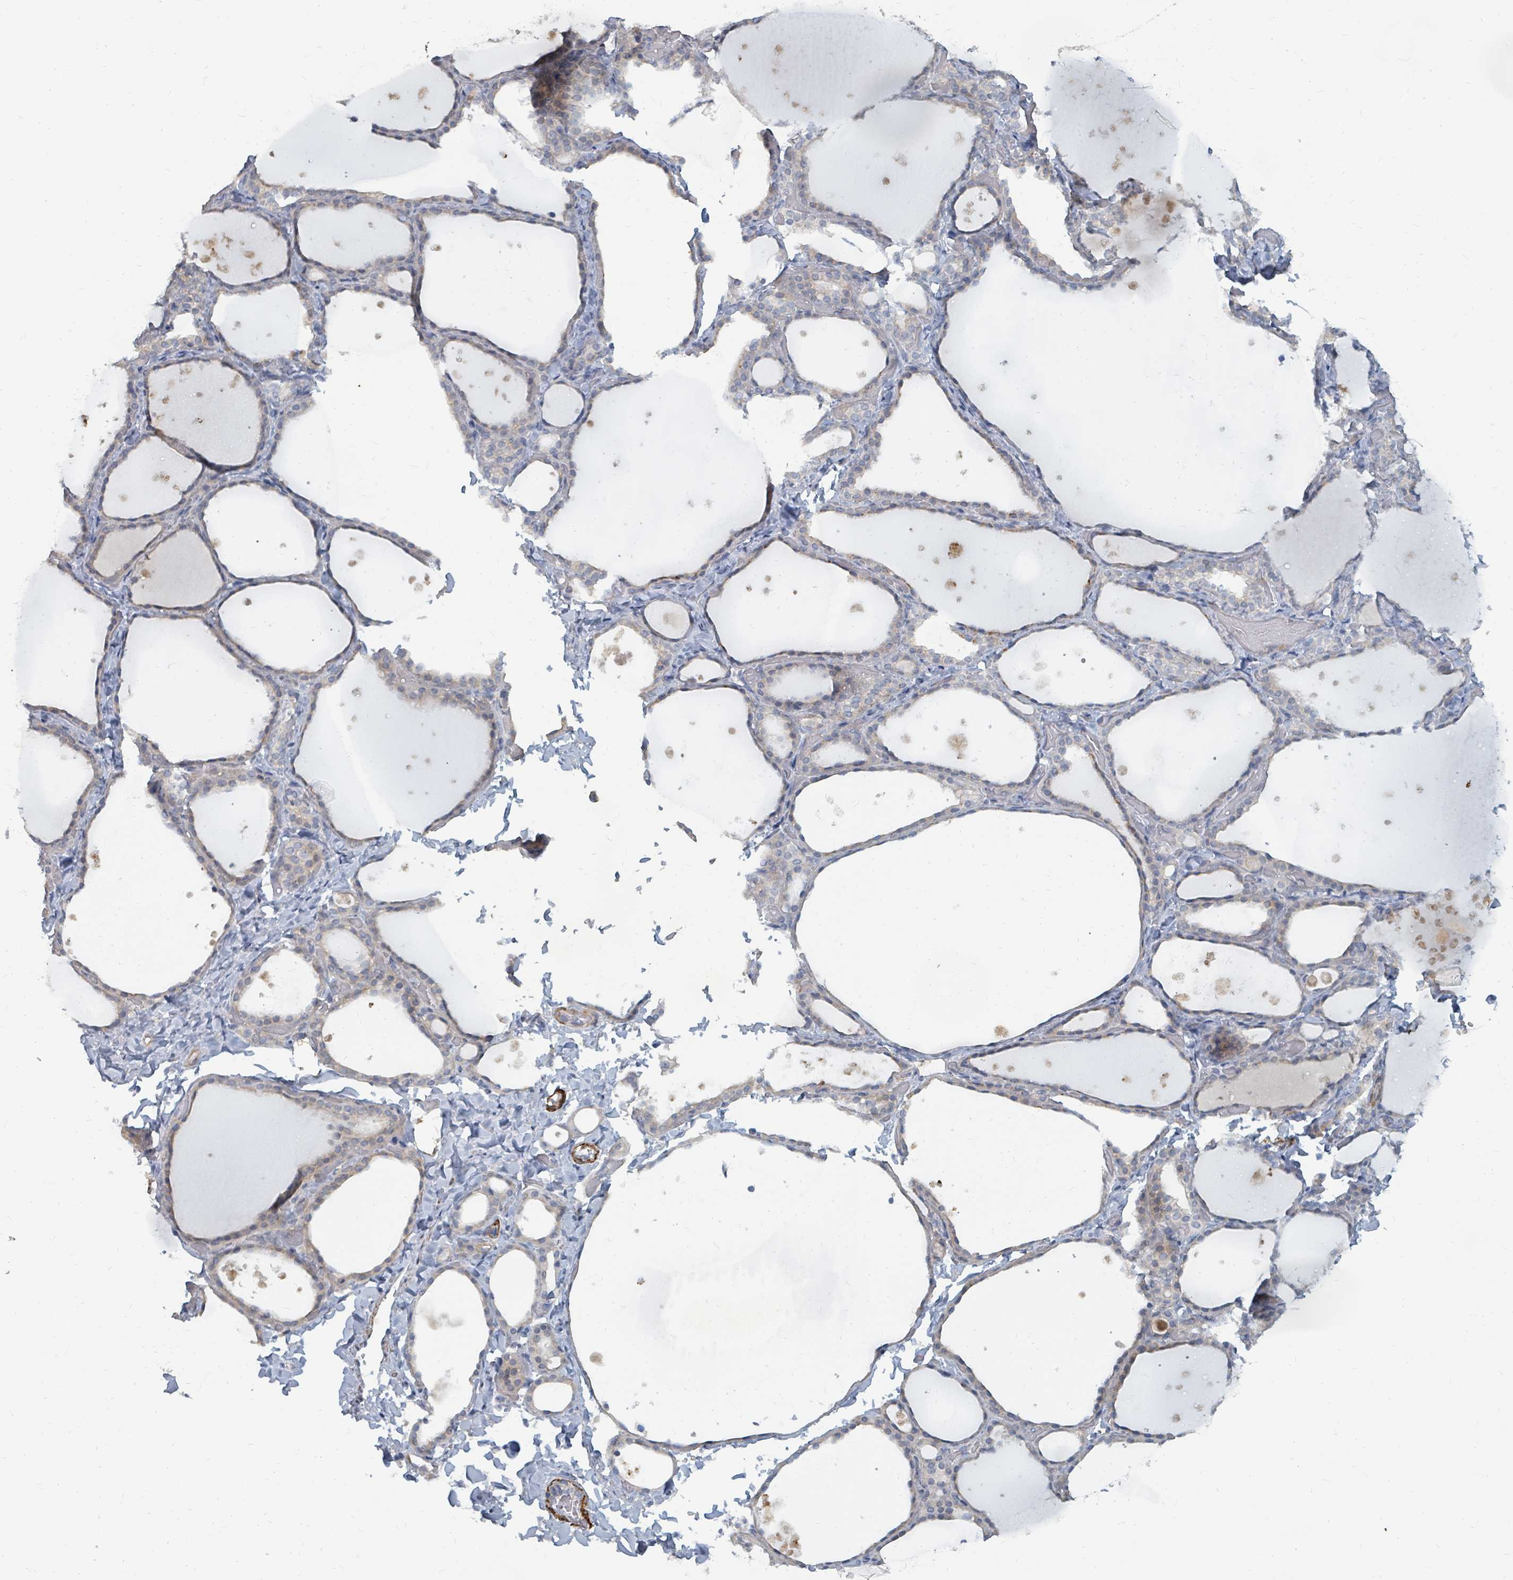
{"staining": {"intensity": "weak", "quantity": "25%-75%", "location": "cytoplasmic/membranous"}, "tissue": "thyroid gland", "cell_type": "Glandular cells", "image_type": "normal", "snomed": [{"axis": "morphology", "description": "Normal tissue, NOS"}, {"axis": "topography", "description": "Thyroid gland"}], "caption": "Weak cytoplasmic/membranous protein expression is seen in about 25%-75% of glandular cells in thyroid gland.", "gene": "ARGFX", "patient": {"sex": "female", "age": 44}}